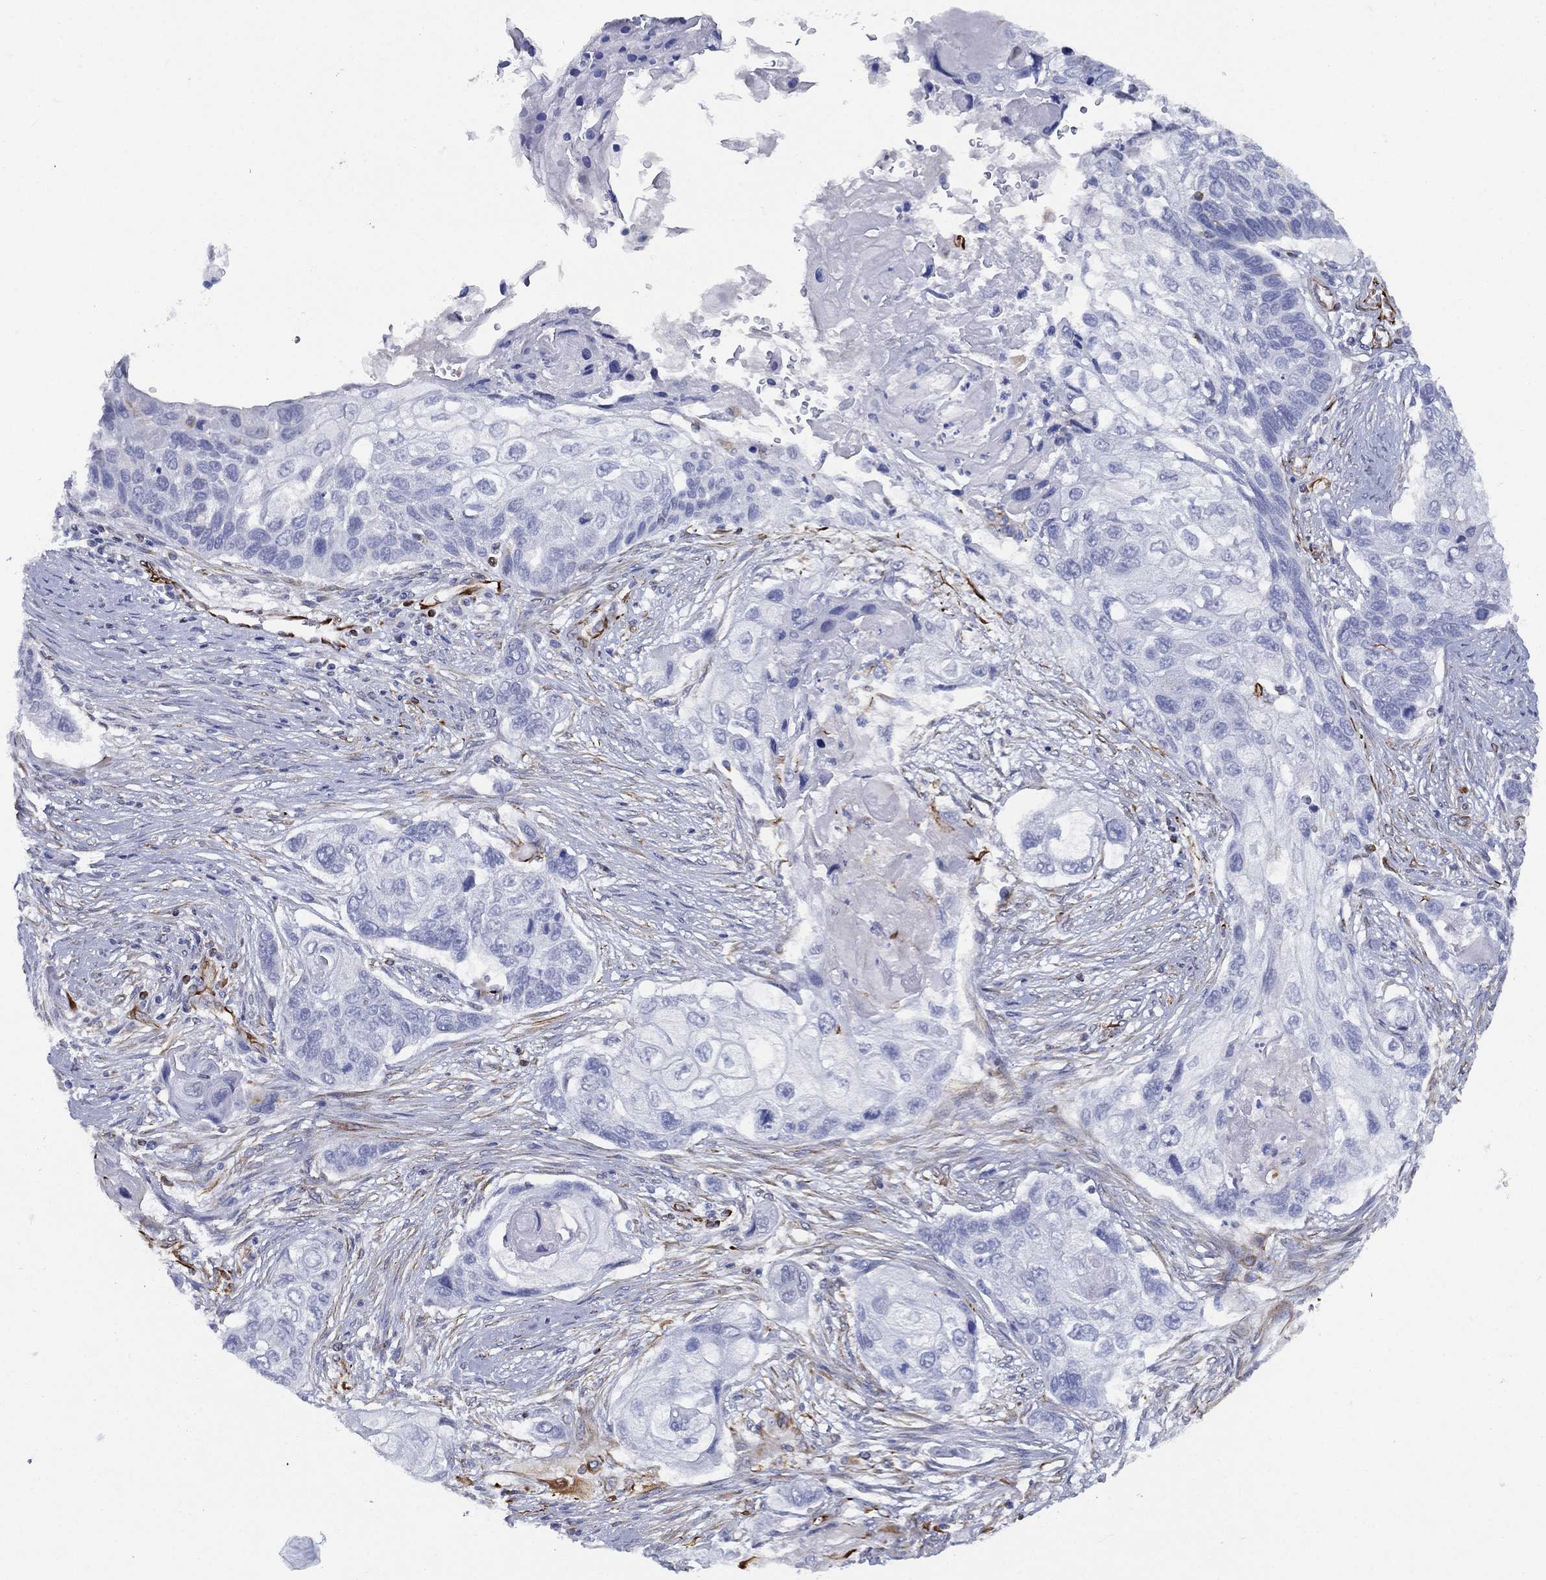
{"staining": {"intensity": "negative", "quantity": "none", "location": "none"}, "tissue": "lung cancer", "cell_type": "Tumor cells", "image_type": "cancer", "snomed": [{"axis": "morphology", "description": "Normal tissue, NOS"}, {"axis": "morphology", "description": "Squamous cell carcinoma, NOS"}, {"axis": "topography", "description": "Bronchus"}, {"axis": "topography", "description": "Lung"}], "caption": "Immunohistochemistry photomicrograph of neoplastic tissue: lung squamous cell carcinoma stained with DAB (3,3'-diaminobenzidine) reveals no significant protein expression in tumor cells. The staining is performed using DAB brown chromogen with nuclei counter-stained in using hematoxylin.", "gene": "MAS1", "patient": {"sex": "male", "age": 69}}